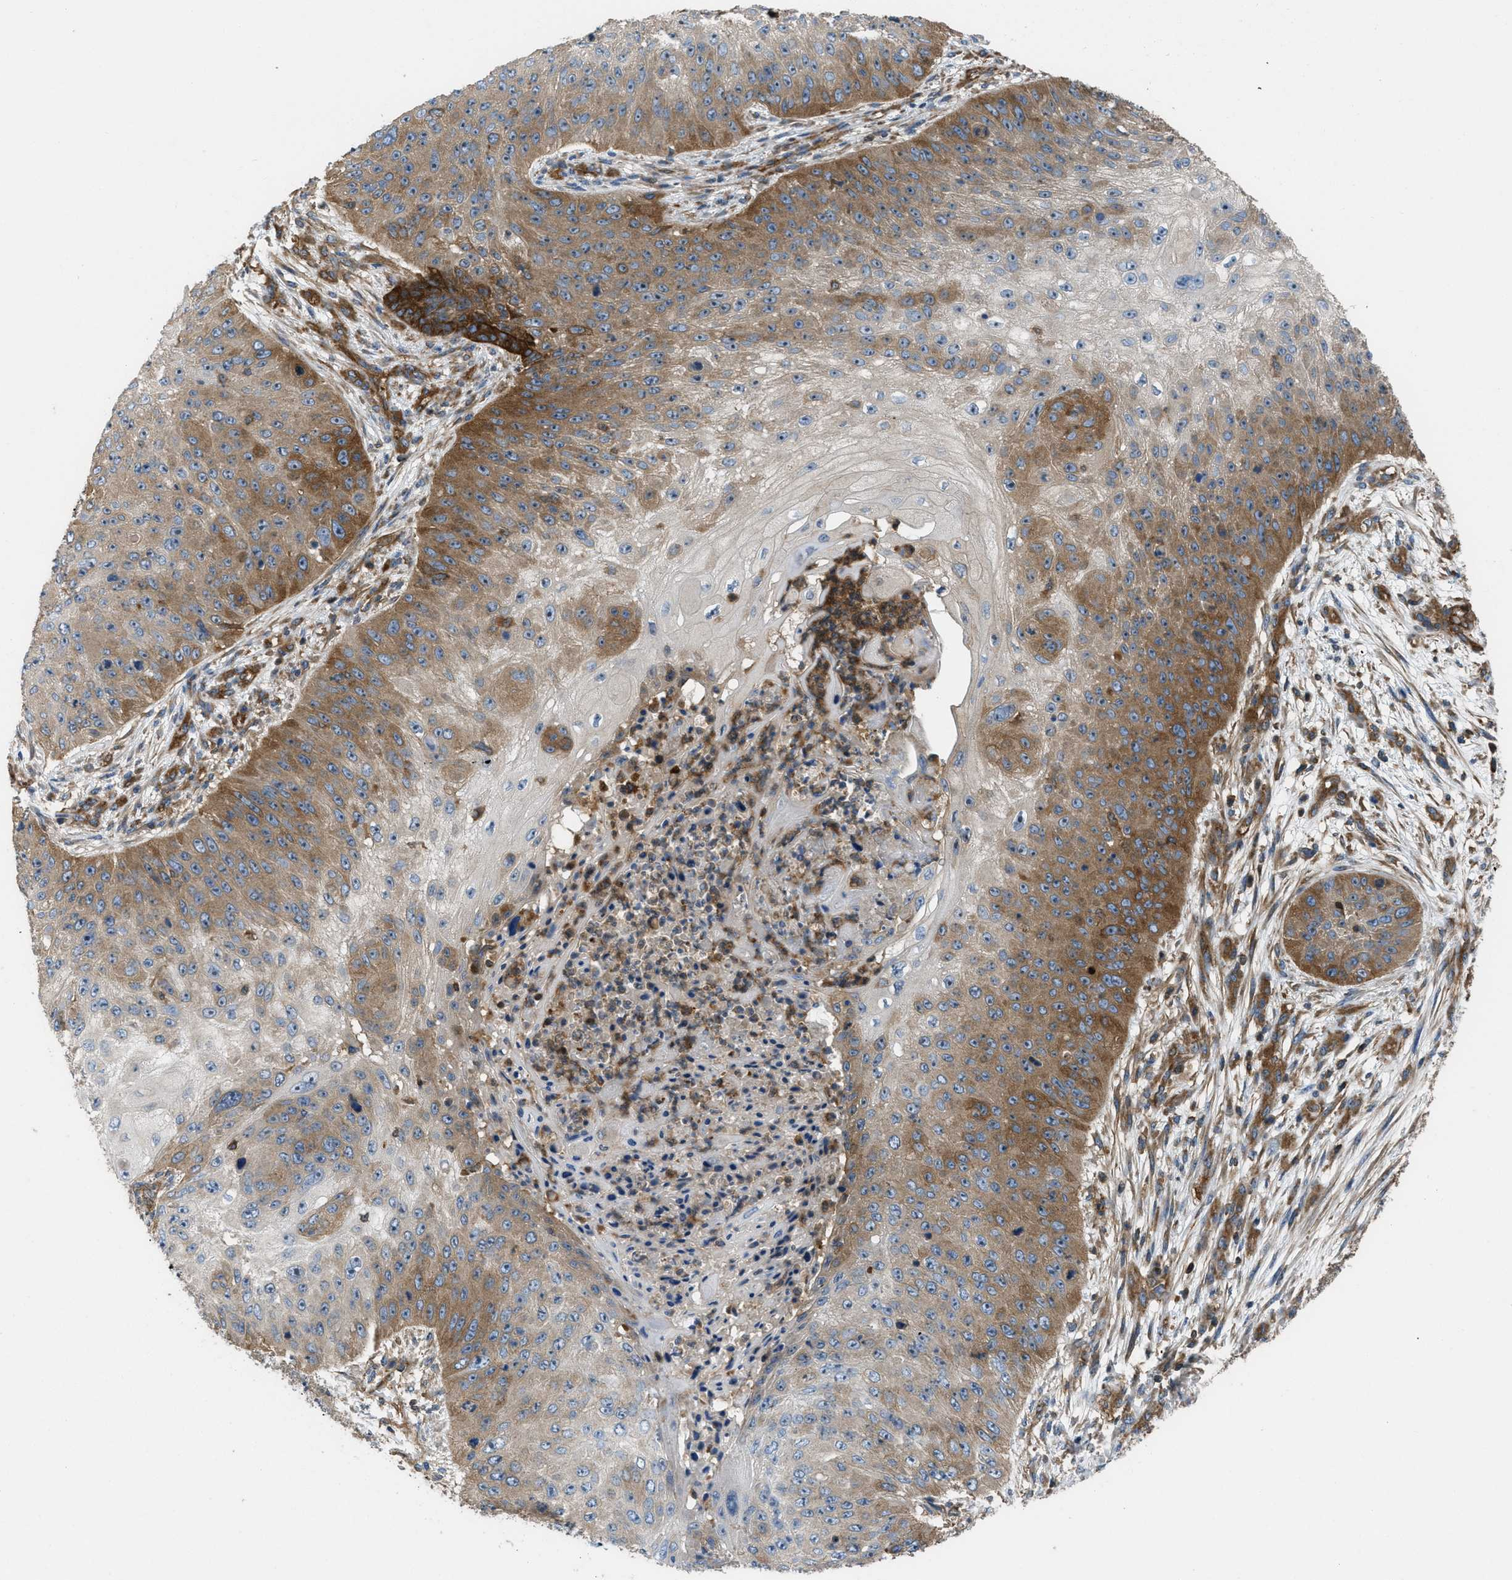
{"staining": {"intensity": "moderate", "quantity": "25%-75%", "location": "cytoplasmic/membranous,nuclear"}, "tissue": "skin cancer", "cell_type": "Tumor cells", "image_type": "cancer", "snomed": [{"axis": "morphology", "description": "Squamous cell carcinoma, NOS"}, {"axis": "topography", "description": "Skin"}], "caption": "Immunohistochemistry (DAB) staining of human skin cancer (squamous cell carcinoma) shows moderate cytoplasmic/membranous and nuclear protein expression in approximately 25%-75% of tumor cells. (Brightfield microscopy of DAB IHC at high magnification).", "gene": "ATP2A3", "patient": {"sex": "female", "age": 80}}